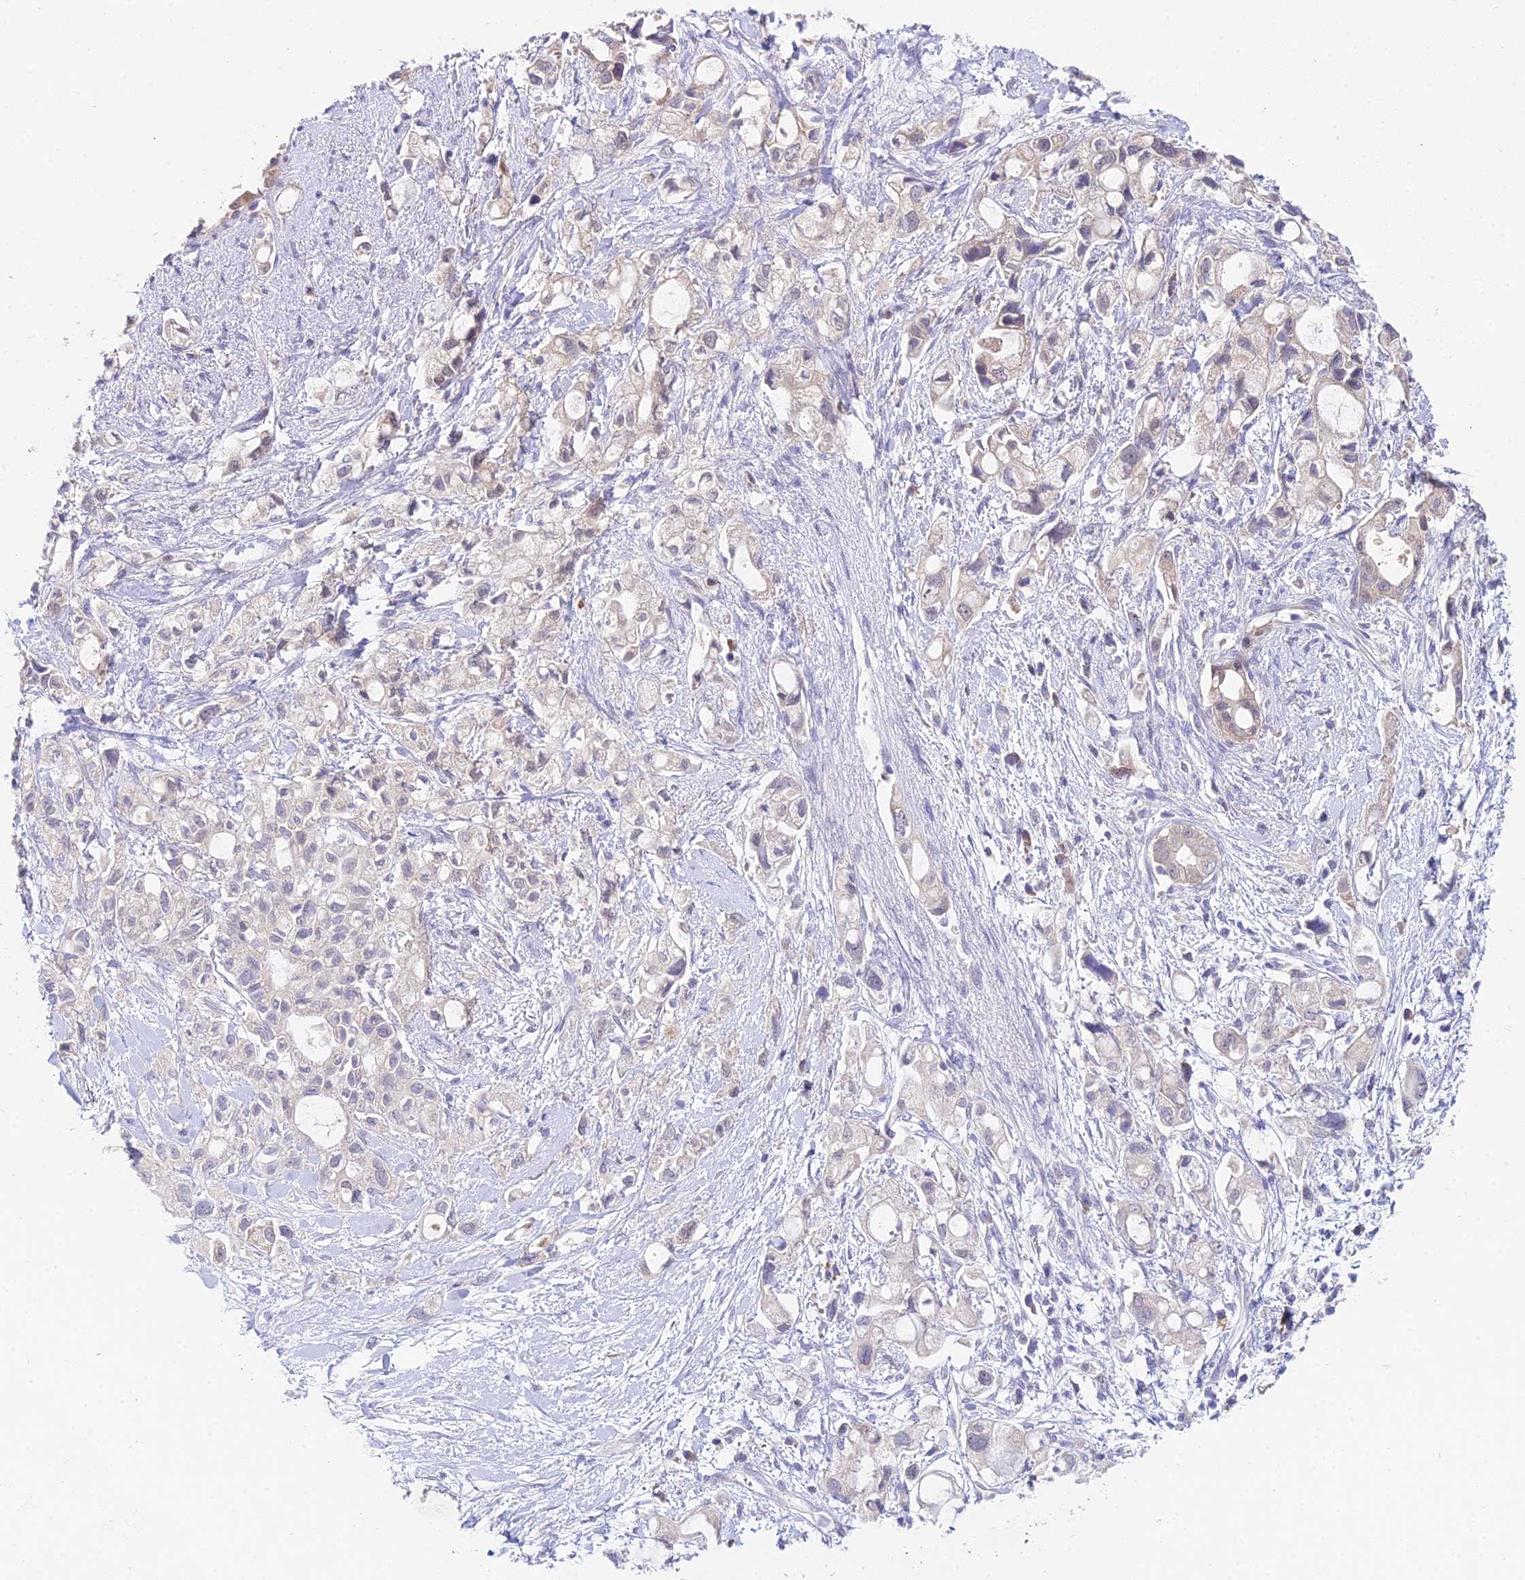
{"staining": {"intensity": "negative", "quantity": "none", "location": "none"}, "tissue": "pancreatic cancer", "cell_type": "Tumor cells", "image_type": "cancer", "snomed": [{"axis": "morphology", "description": "Adenocarcinoma, NOS"}, {"axis": "topography", "description": "Pancreas"}], "caption": "Pancreatic adenocarcinoma was stained to show a protein in brown. There is no significant expression in tumor cells. The staining is performed using DAB brown chromogen with nuclei counter-stained in using hematoxylin.", "gene": "WDR43", "patient": {"sex": "female", "age": 56}}